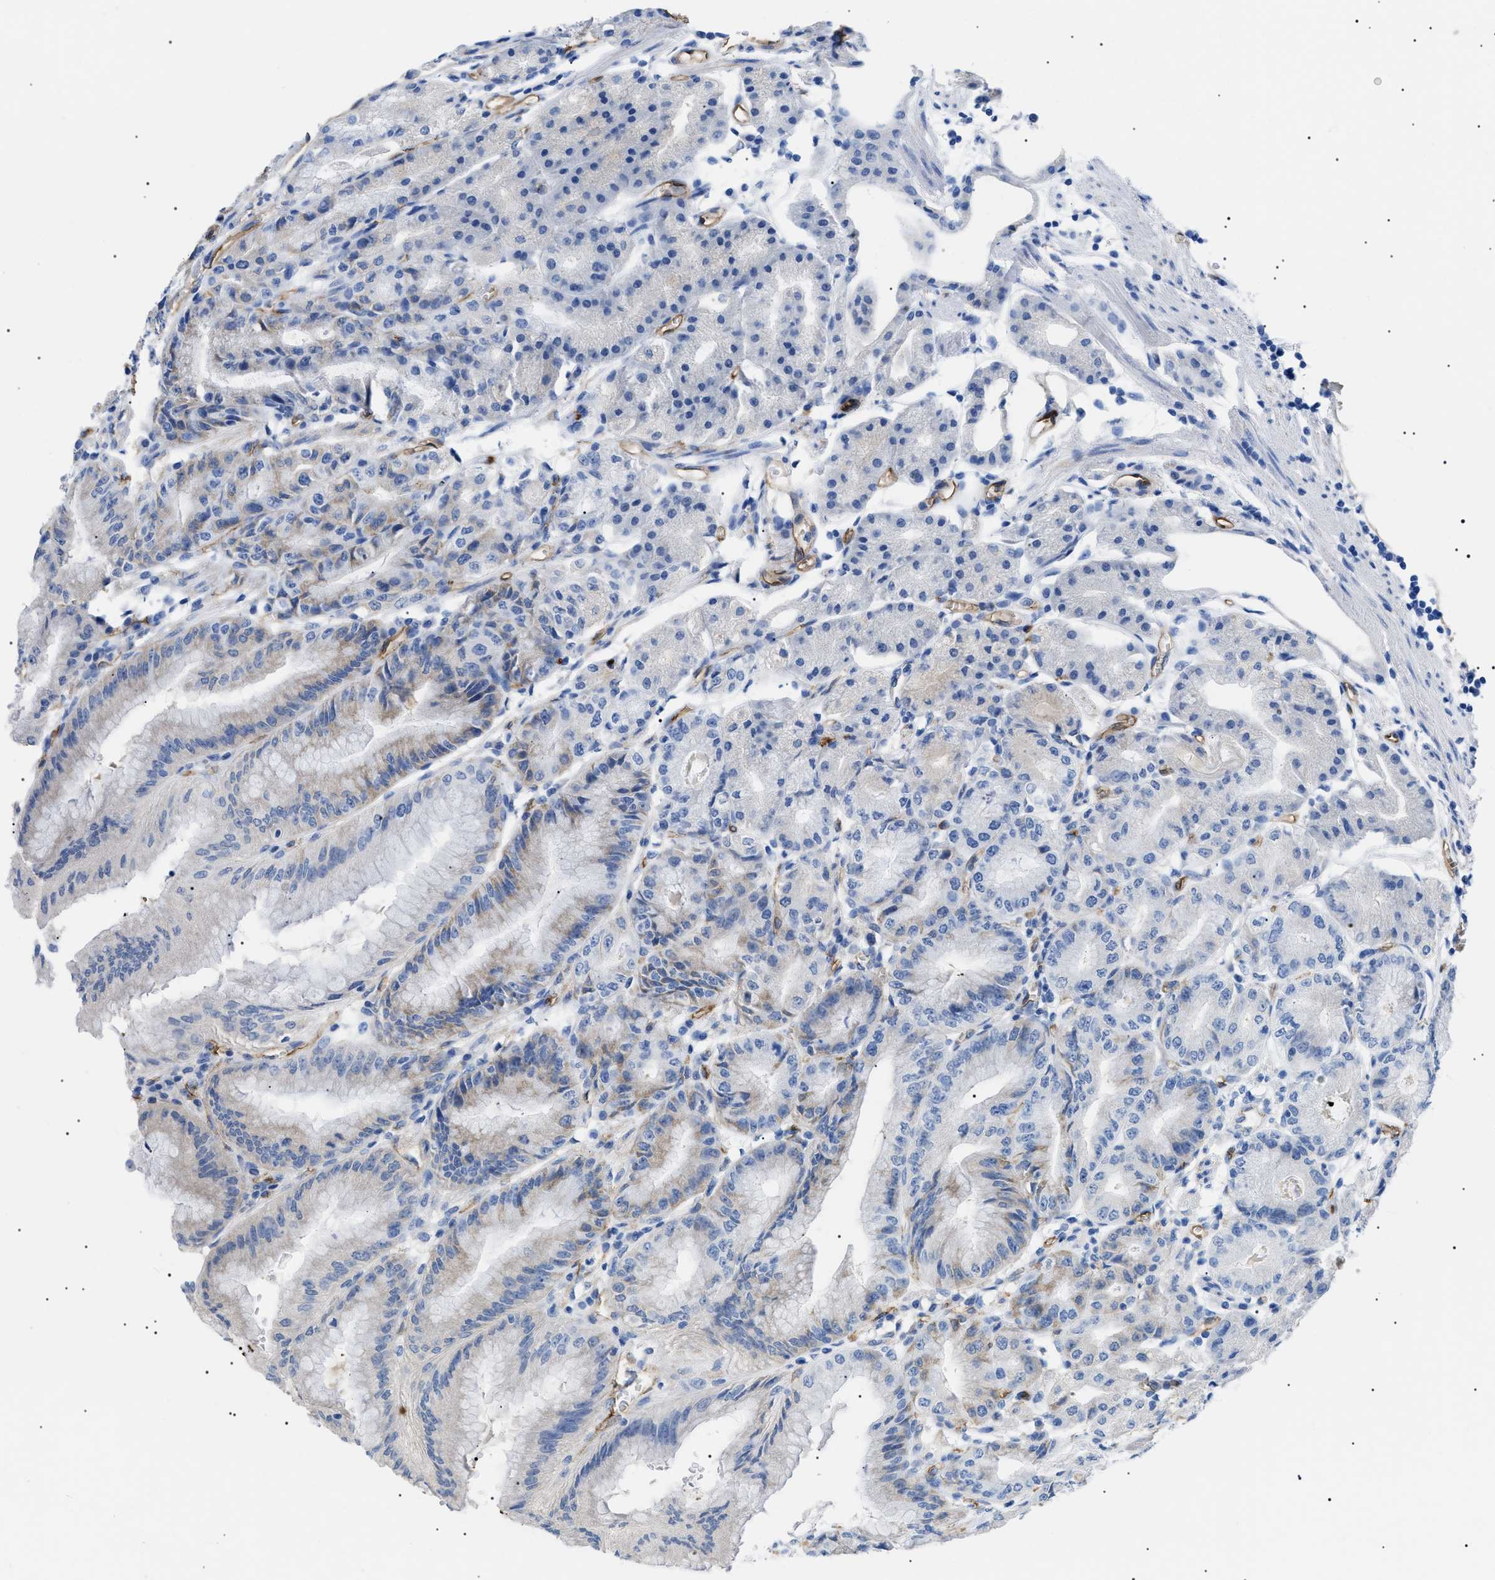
{"staining": {"intensity": "weak", "quantity": "<25%", "location": "cytoplasmic/membranous"}, "tissue": "stomach", "cell_type": "Glandular cells", "image_type": "normal", "snomed": [{"axis": "morphology", "description": "Normal tissue, NOS"}, {"axis": "topography", "description": "Stomach, lower"}], "caption": "Glandular cells show no significant protein staining in benign stomach. (Immunohistochemistry (ihc), brightfield microscopy, high magnification).", "gene": "PODXL", "patient": {"sex": "male", "age": 71}}